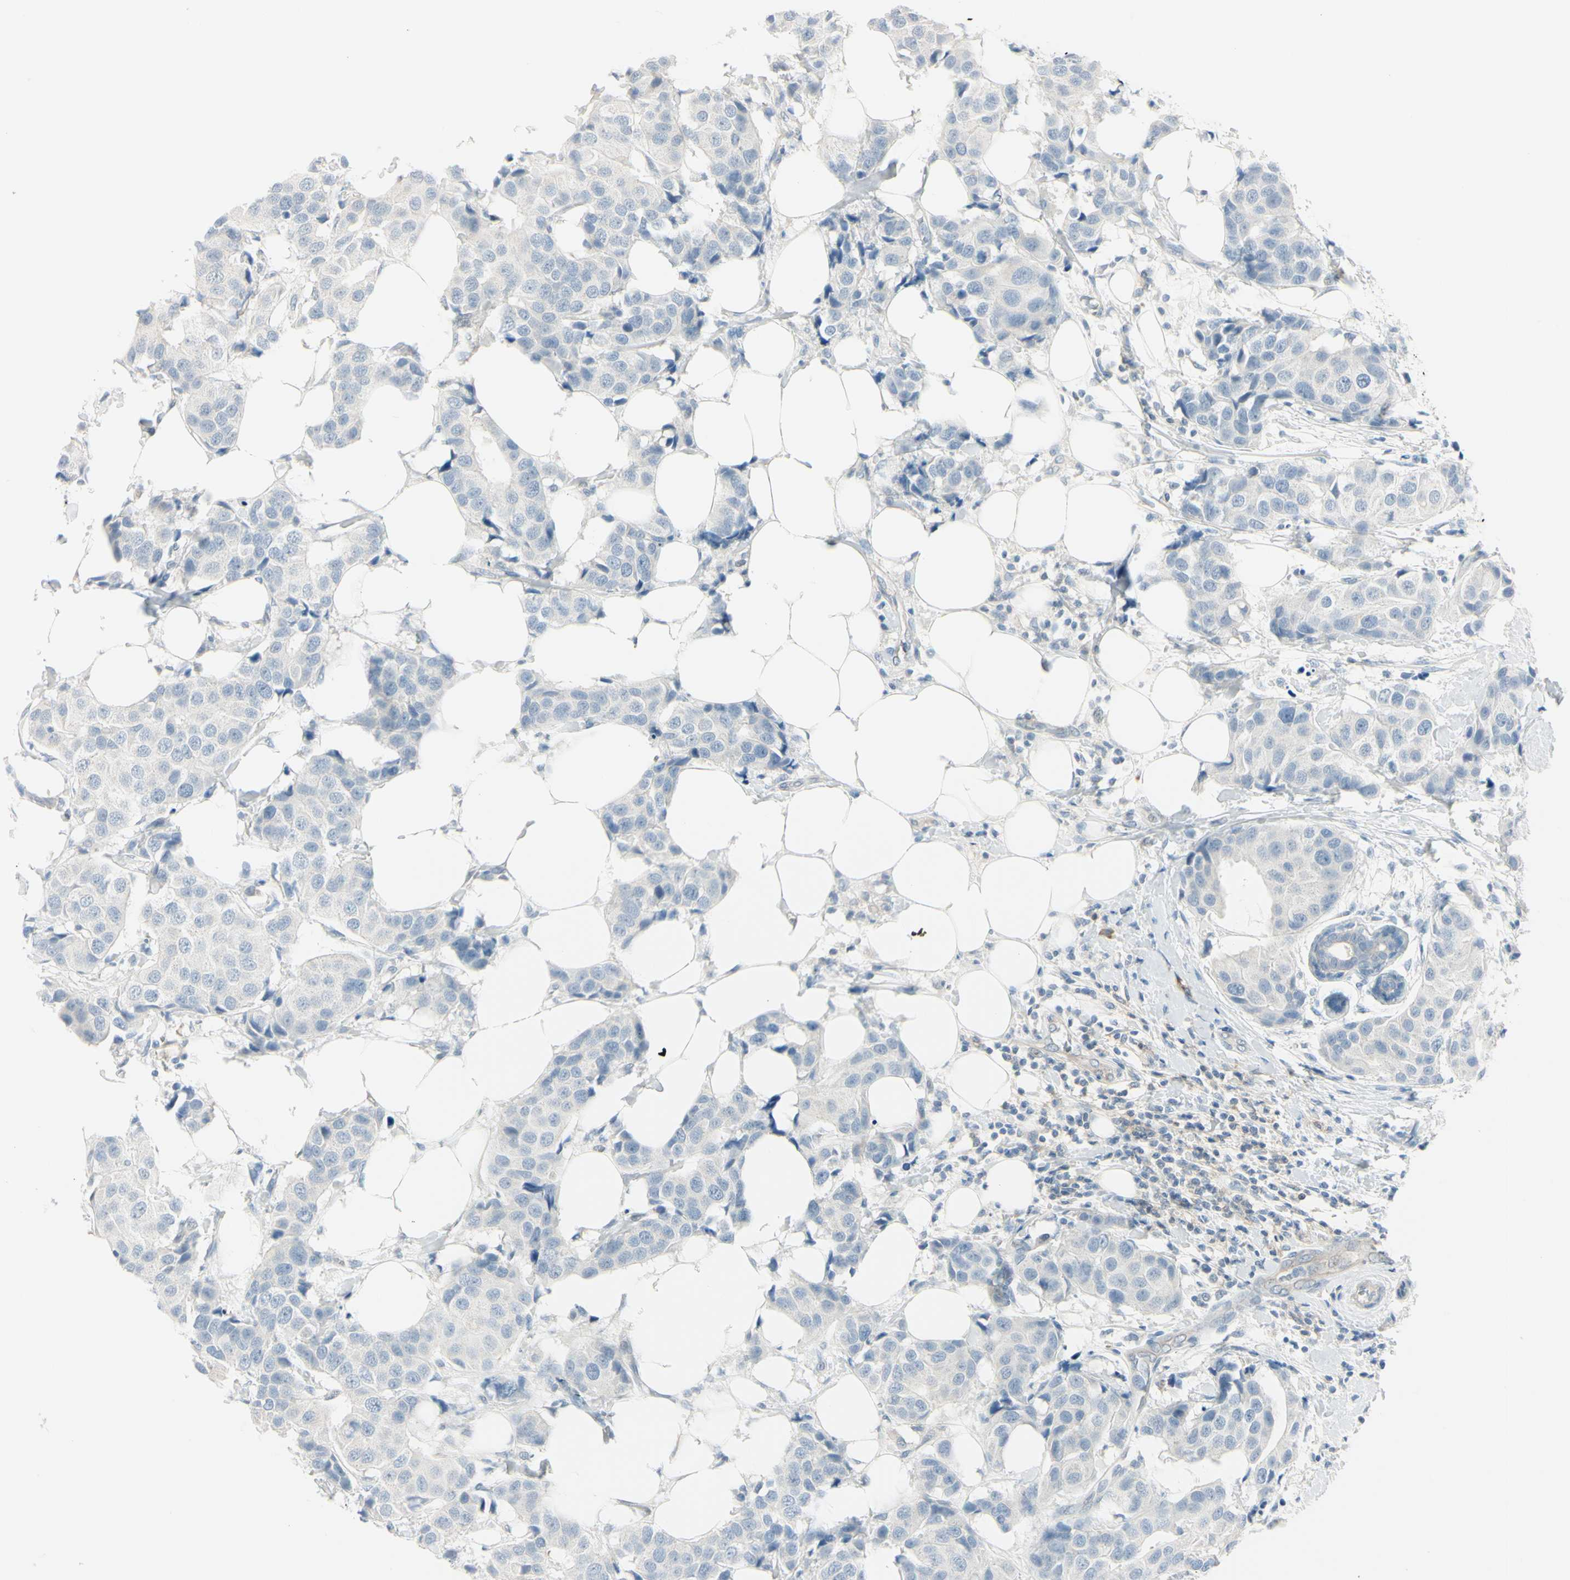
{"staining": {"intensity": "negative", "quantity": "none", "location": "none"}, "tissue": "breast cancer", "cell_type": "Tumor cells", "image_type": "cancer", "snomed": [{"axis": "morphology", "description": "Normal tissue, NOS"}, {"axis": "morphology", "description": "Duct carcinoma"}, {"axis": "topography", "description": "Breast"}], "caption": "Immunohistochemistry (IHC) histopathology image of neoplastic tissue: breast infiltrating ductal carcinoma stained with DAB shows no significant protein positivity in tumor cells.", "gene": "ASB9", "patient": {"sex": "female", "age": 39}}